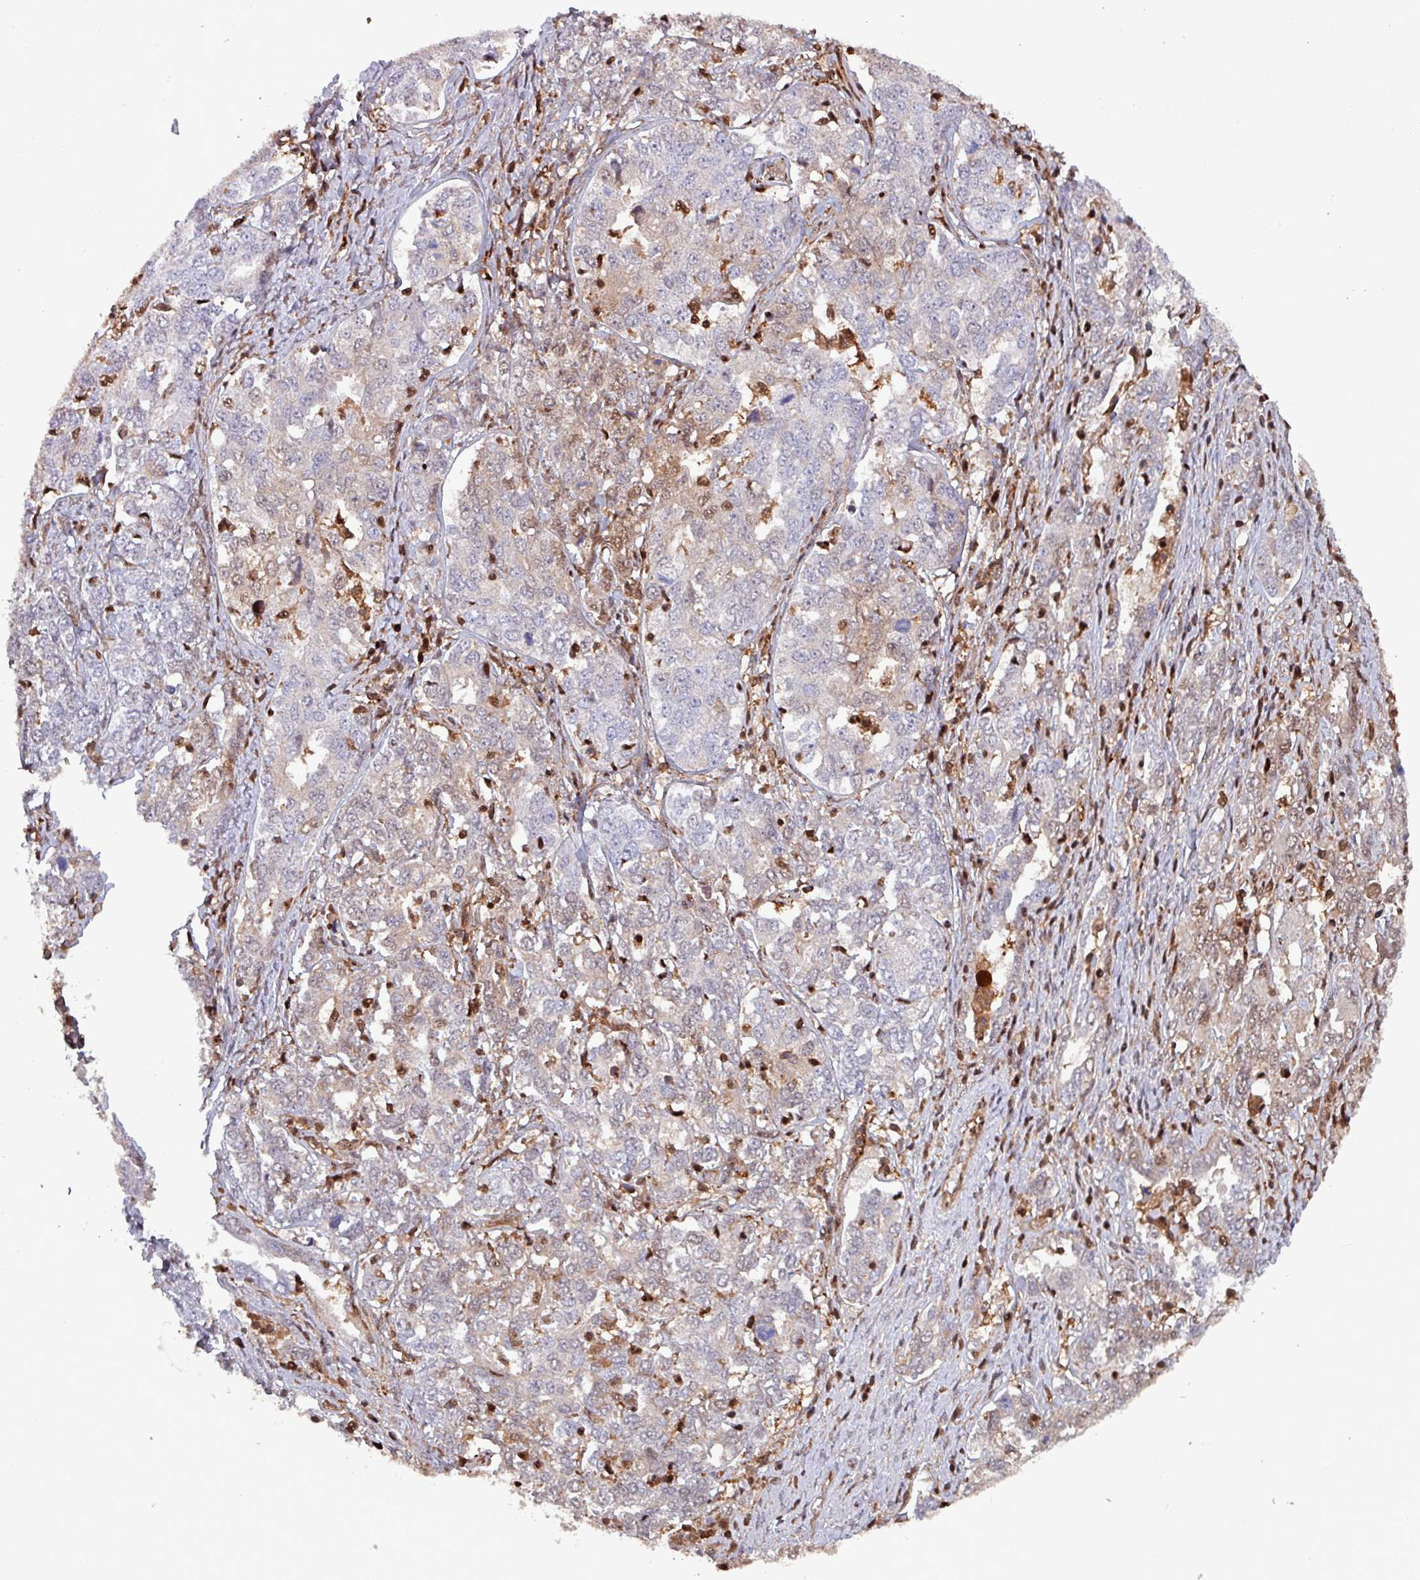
{"staining": {"intensity": "moderate", "quantity": "<25%", "location": "nuclear"}, "tissue": "ovarian cancer", "cell_type": "Tumor cells", "image_type": "cancer", "snomed": [{"axis": "morphology", "description": "Carcinoma, endometroid"}, {"axis": "topography", "description": "Ovary"}], "caption": "IHC micrograph of ovarian endometroid carcinoma stained for a protein (brown), which exhibits low levels of moderate nuclear expression in approximately <25% of tumor cells.", "gene": "PSMB8", "patient": {"sex": "female", "age": 62}}